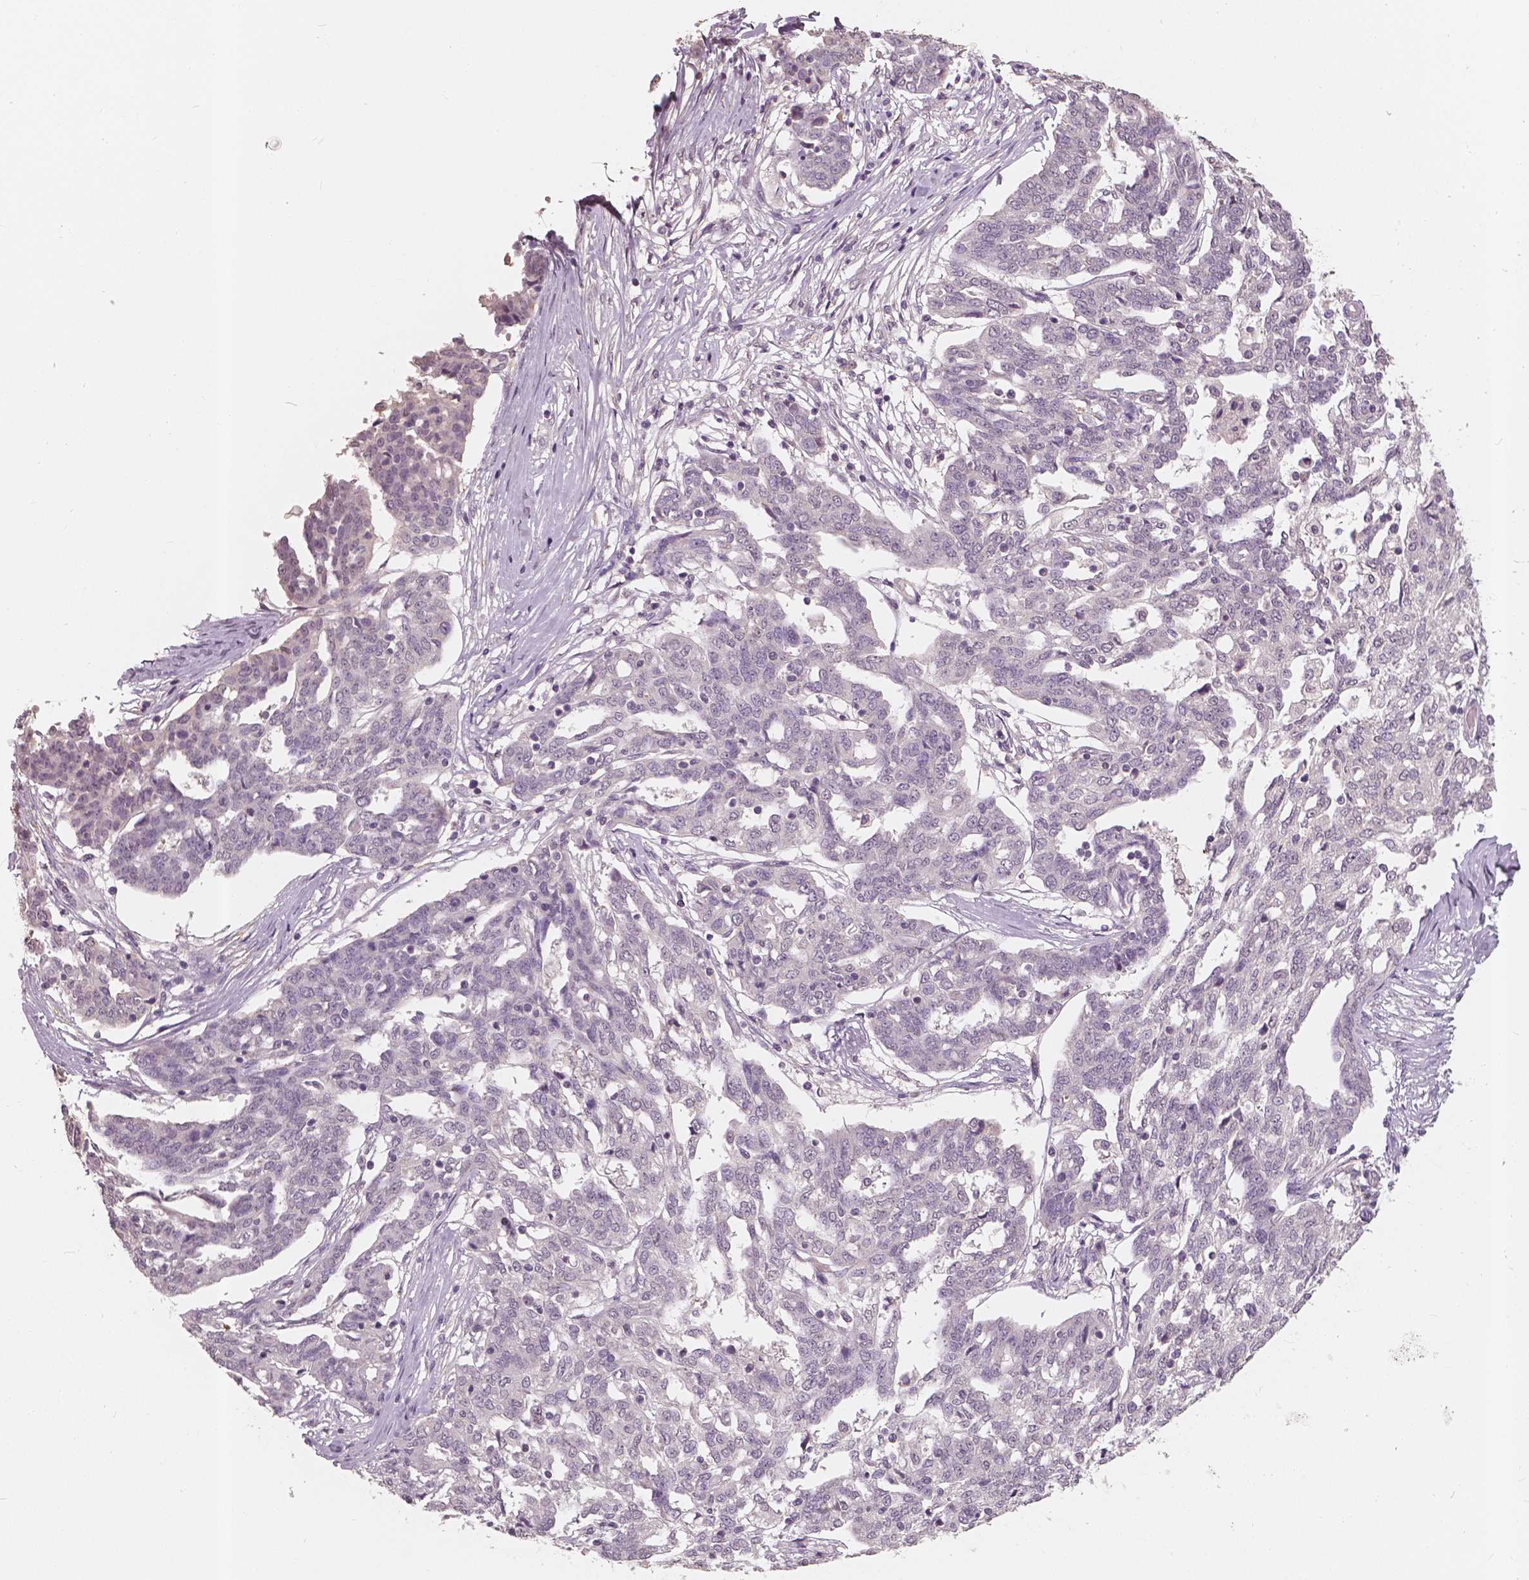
{"staining": {"intensity": "negative", "quantity": "none", "location": "none"}, "tissue": "ovarian cancer", "cell_type": "Tumor cells", "image_type": "cancer", "snomed": [{"axis": "morphology", "description": "Cystadenocarcinoma, serous, NOS"}, {"axis": "topography", "description": "Ovary"}], "caption": "There is no significant expression in tumor cells of ovarian cancer.", "gene": "SAT2", "patient": {"sex": "female", "age": 67}}